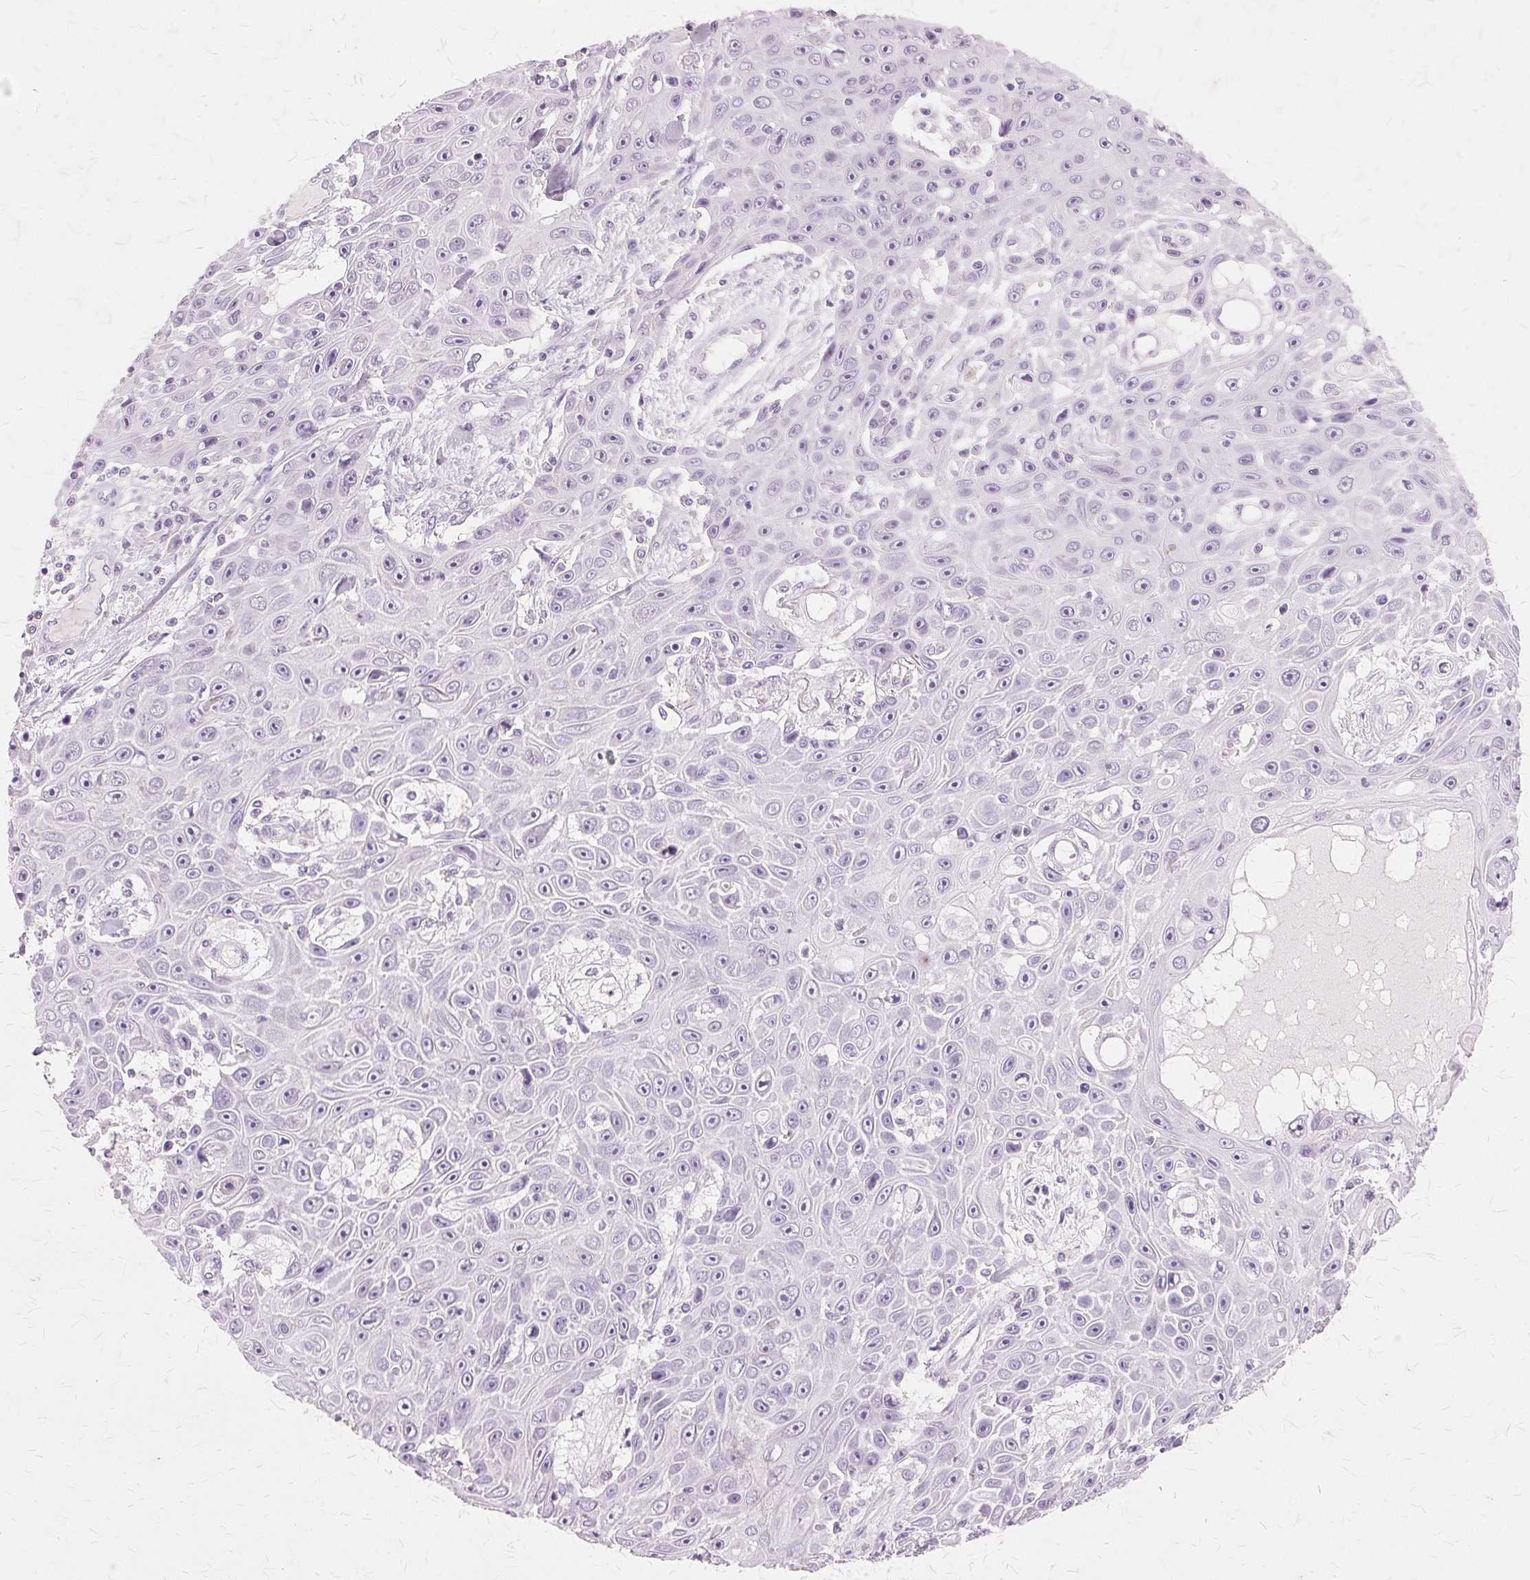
{"staining": {"intensity": "negative", "quantity": "none", "location": "none"}, "tissue": "skin cancer", "cell_type": "Tumor cells", "image_type": "cancer", "snomed": [{"axis": "morphology", "description": "Squamous cell carcinoma, NOS"}, {"axis": "topography", "description": "Skin"}], "caption": "The immunohistochemistry (IHC) photomicrograph has no significant staining in tumor cells of squamous cell carcinoma (skin) tissue.", "gene": "SLC45A3", "patient": {"sex": "male", "age": 82}}